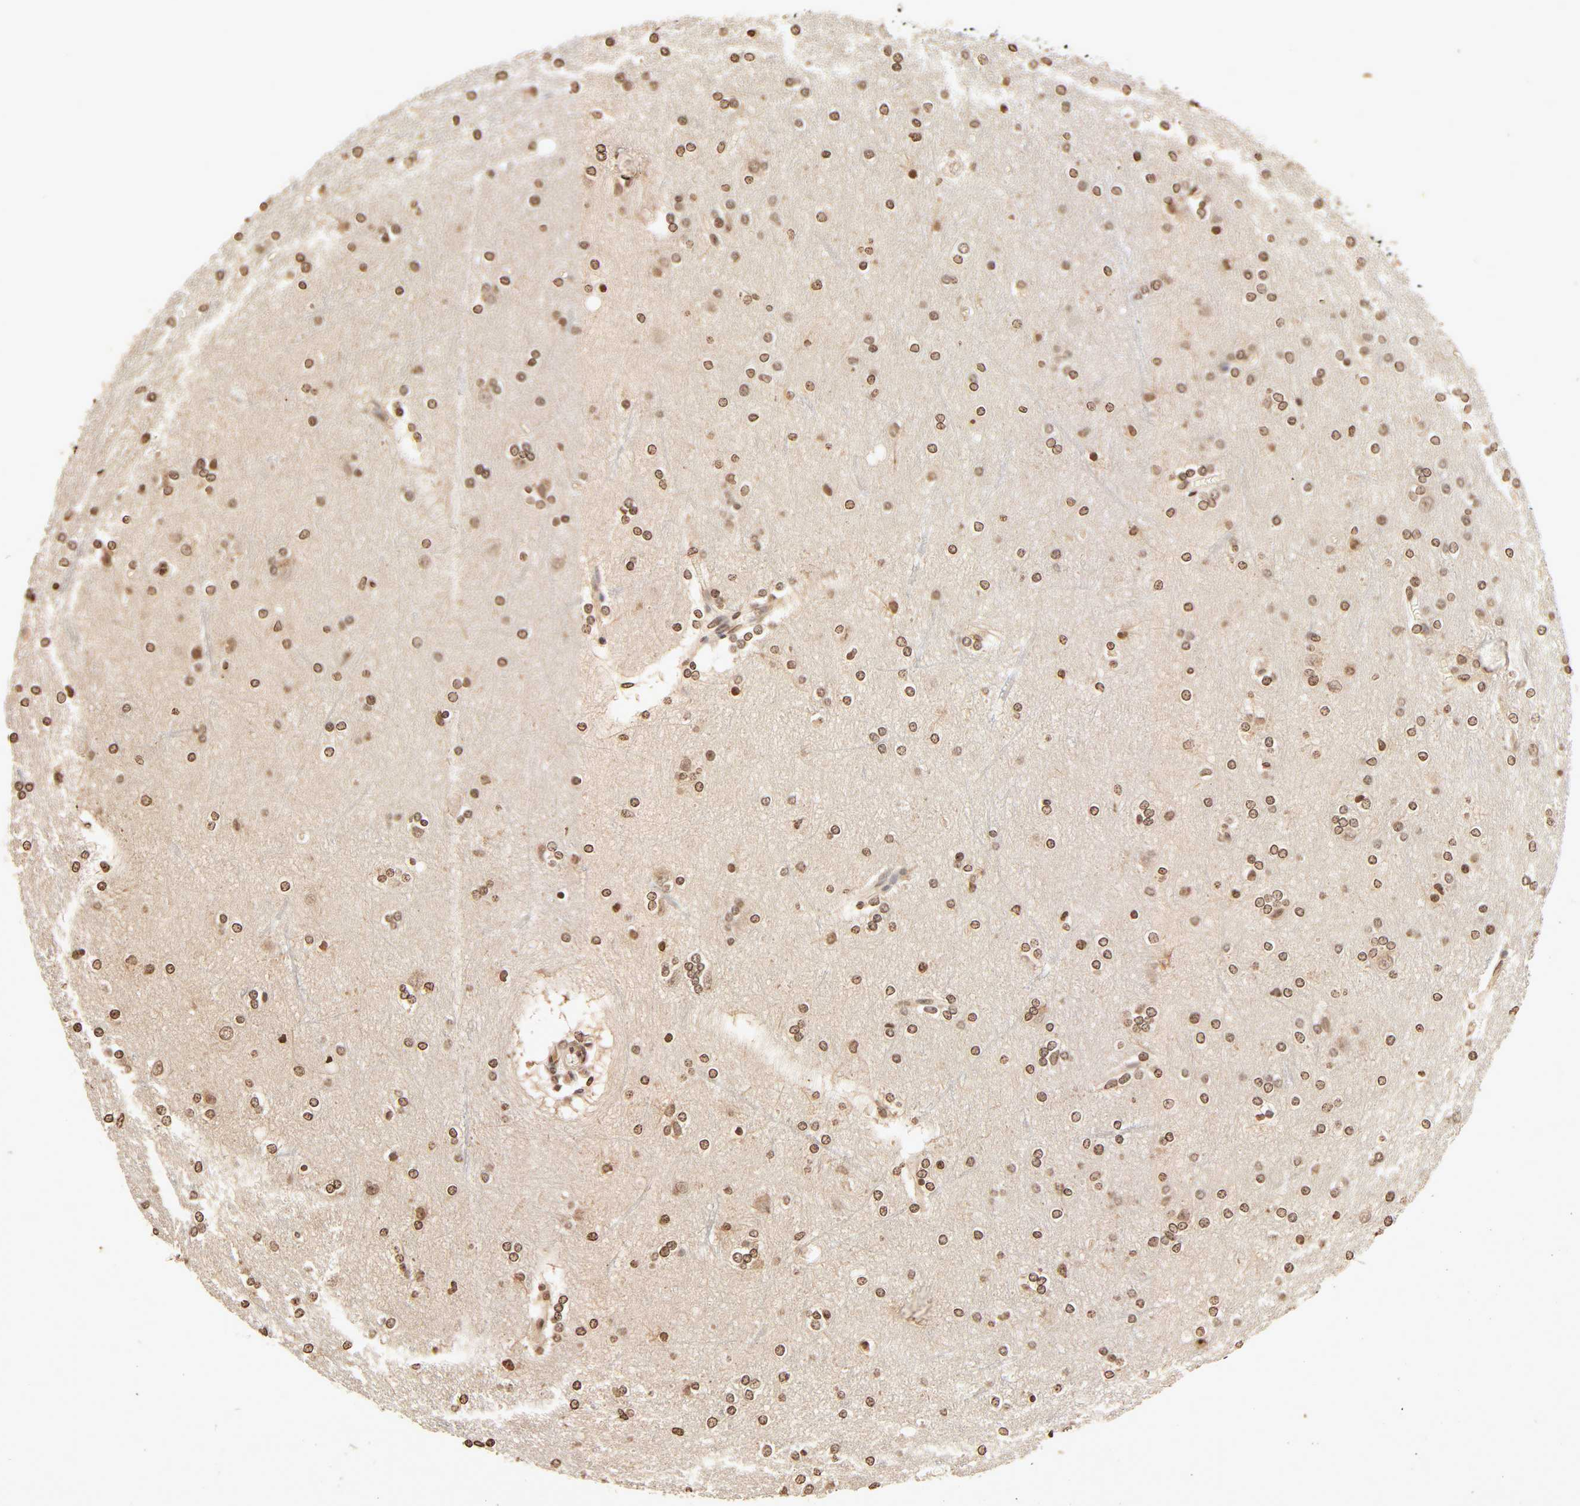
{"staining": {"intensity": "moderate", "quantity": "25%-75%", "location": "nuclear"}, "tissue": "cerebral cortex", "cell_type": "Endothelial cells", "image_type": "normal", "snomed": [{"axis": "morphology", "description": "Normal tissue, NOS"}, {"axis": "topography", "description": "Cerebral cortex"}], "caption": "A brown stain shows moderate nuclear positivity of a protein in endothelial cells of unremarkable human cerebral cortex. (DAB (3,3'-diaminobenzidine) = brown stain, brightfield microscopy at high magnification).", "gene": "TBL1X", "patient": {"sex": "female", "age": 54}}